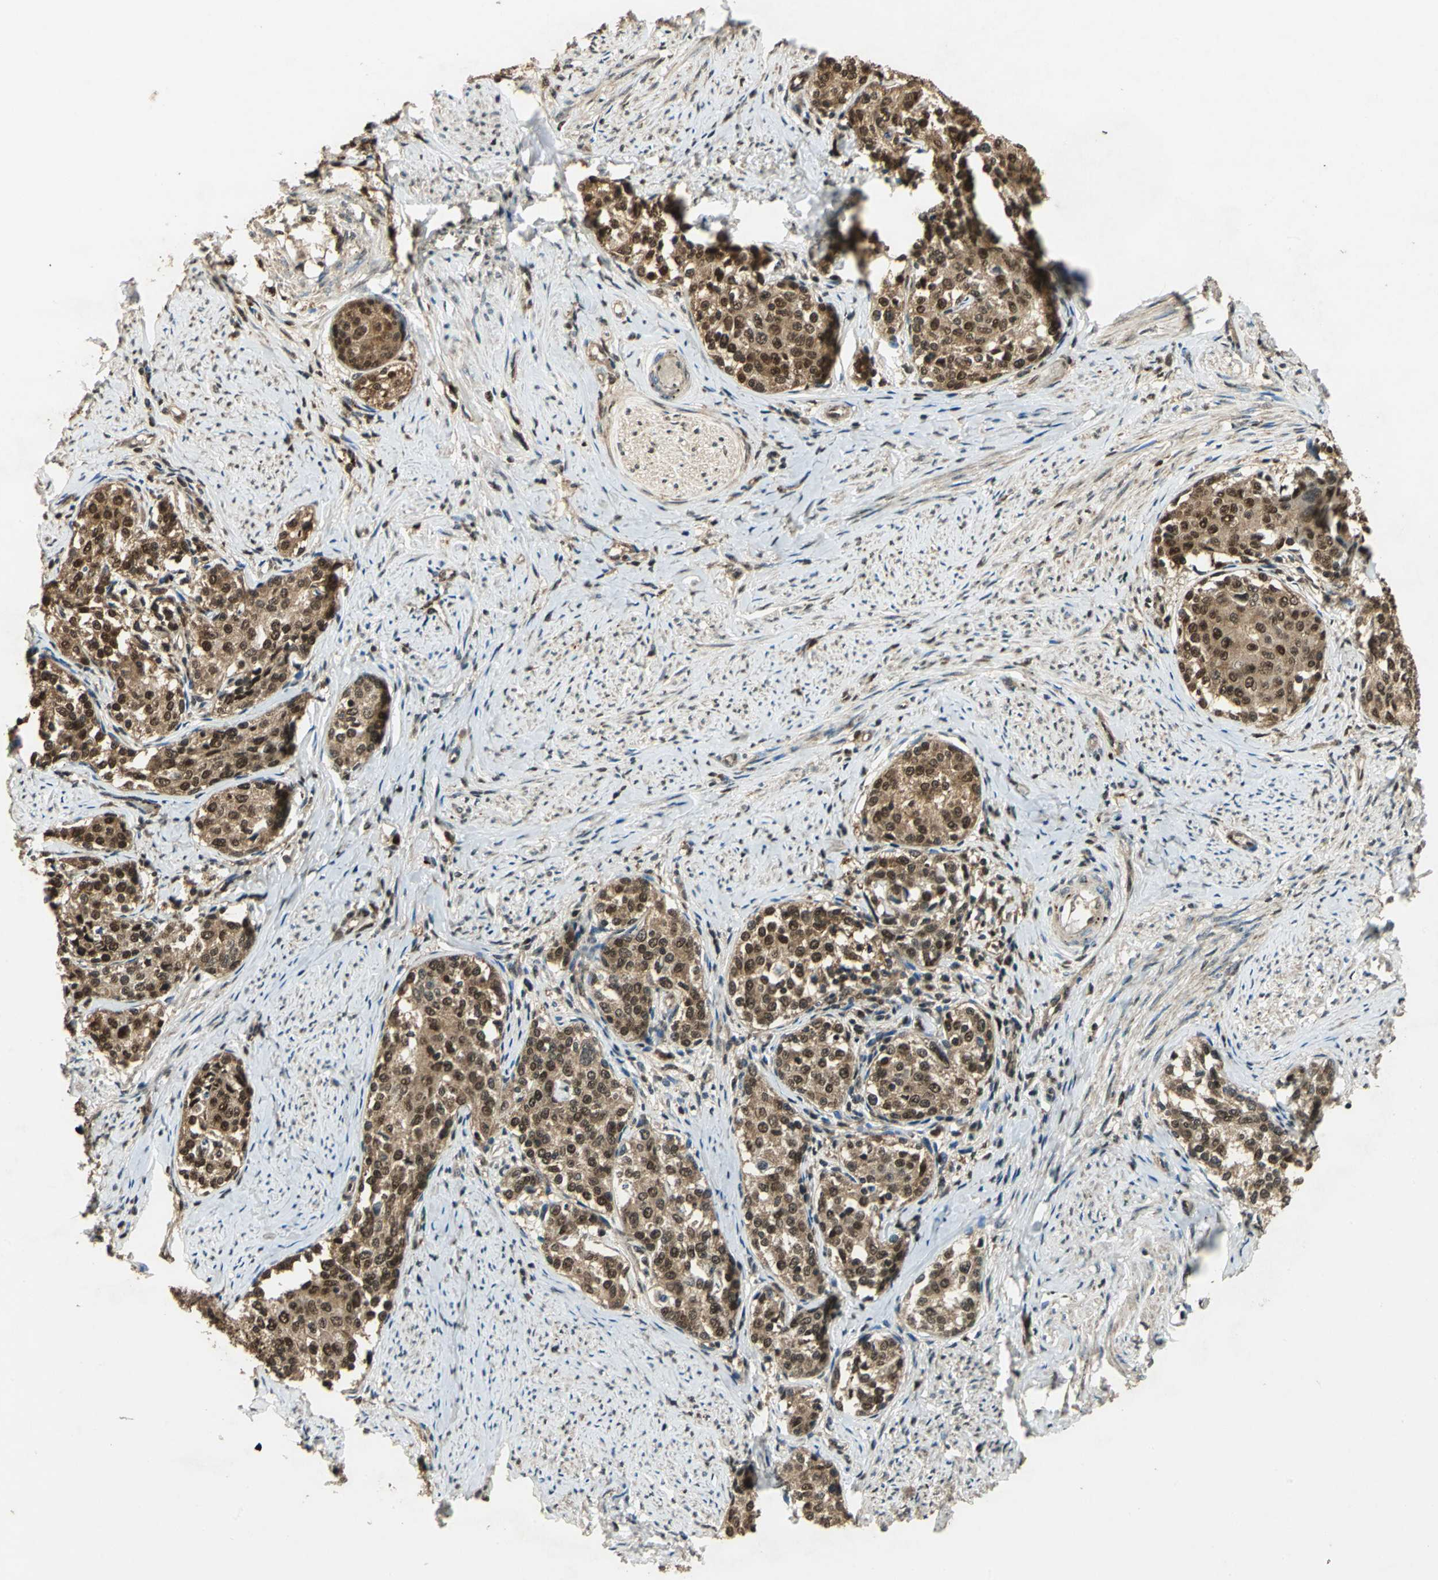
{"staining": {"intensity": "moderate", "quantity": ">75%", "location": "cytoplasmic/membranous,nuclear"}, "tissue": "cervical cancer", "cell_type": "Tumor cells", "image_type": "cancer", "snomed": [{"axis": "morphology", "description": "Squamous cell carcinoma, NOS"}, {"axis": "morphology", "description": "Adenocarcinoma, NOS"}, {"axis": "topography", "description": "Cervix"}], "caption": "Protein expression analysis of human cervical cancer reveals moderate cytoplasmic/membranous and nuclear positivity in about >75% of tumor cells.", "gene": "PPP1R13L", "patient": {"sex": "female", "age": 52}}